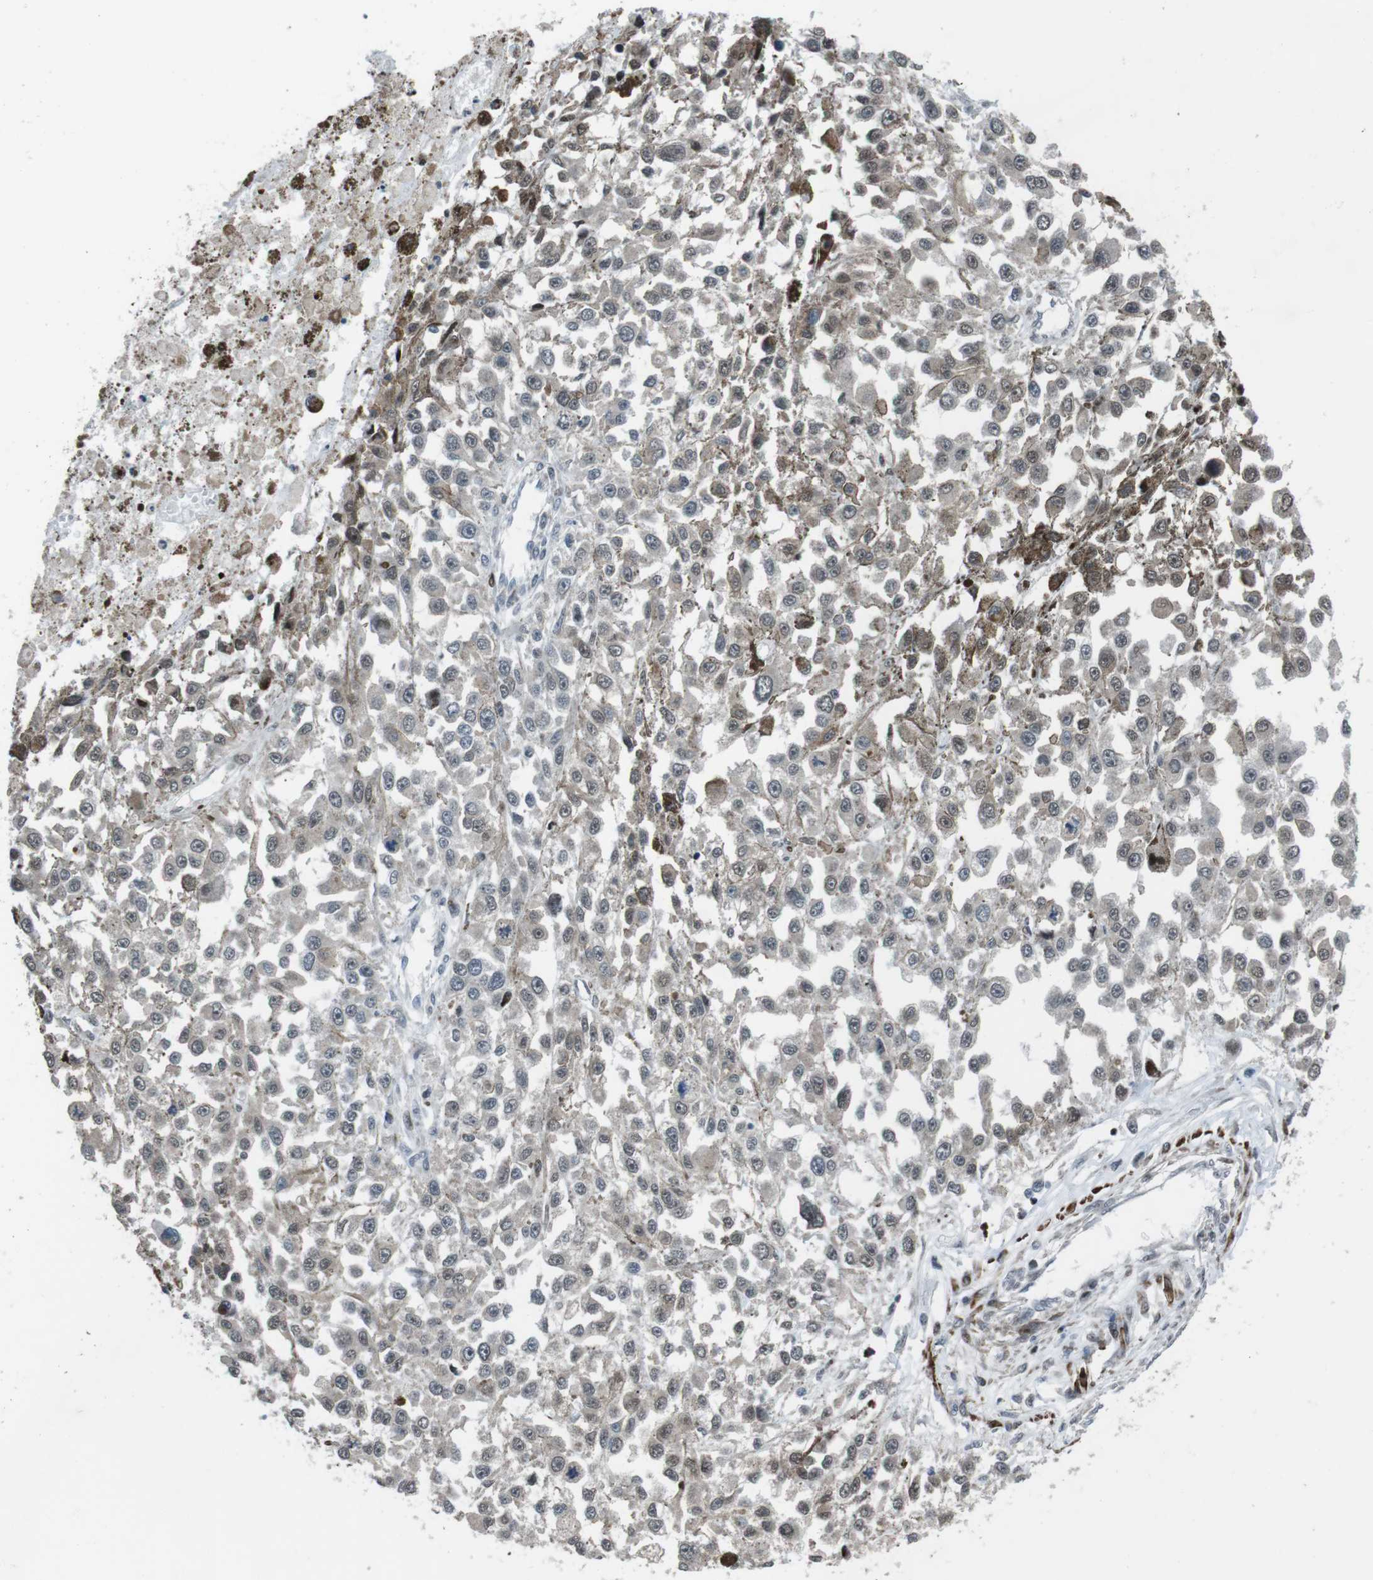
{"staining": {"intensity": "weak", "quantity": "25%-75%", "location": "cytoplasmic/membranous,nuclear"}, "tissue": "melanoma", "cell_type": "Tumor cells", "image_type": "cancer", "snomed": [{"axis": "morphology", "description": "Malignant melanoma, Metastatic site"}, {"axis": "topography", "description": "Lymph node"}], "caption": "Malignant melanoma (metastatic site) was stained to show a protein in brown. There is low levels of weak cytoplasmic/membranous and nuclear positivity in about 25%-75% of tumor cells.", "gene": "PBRM1", "patient": {"sex": "male", "age": 59}}